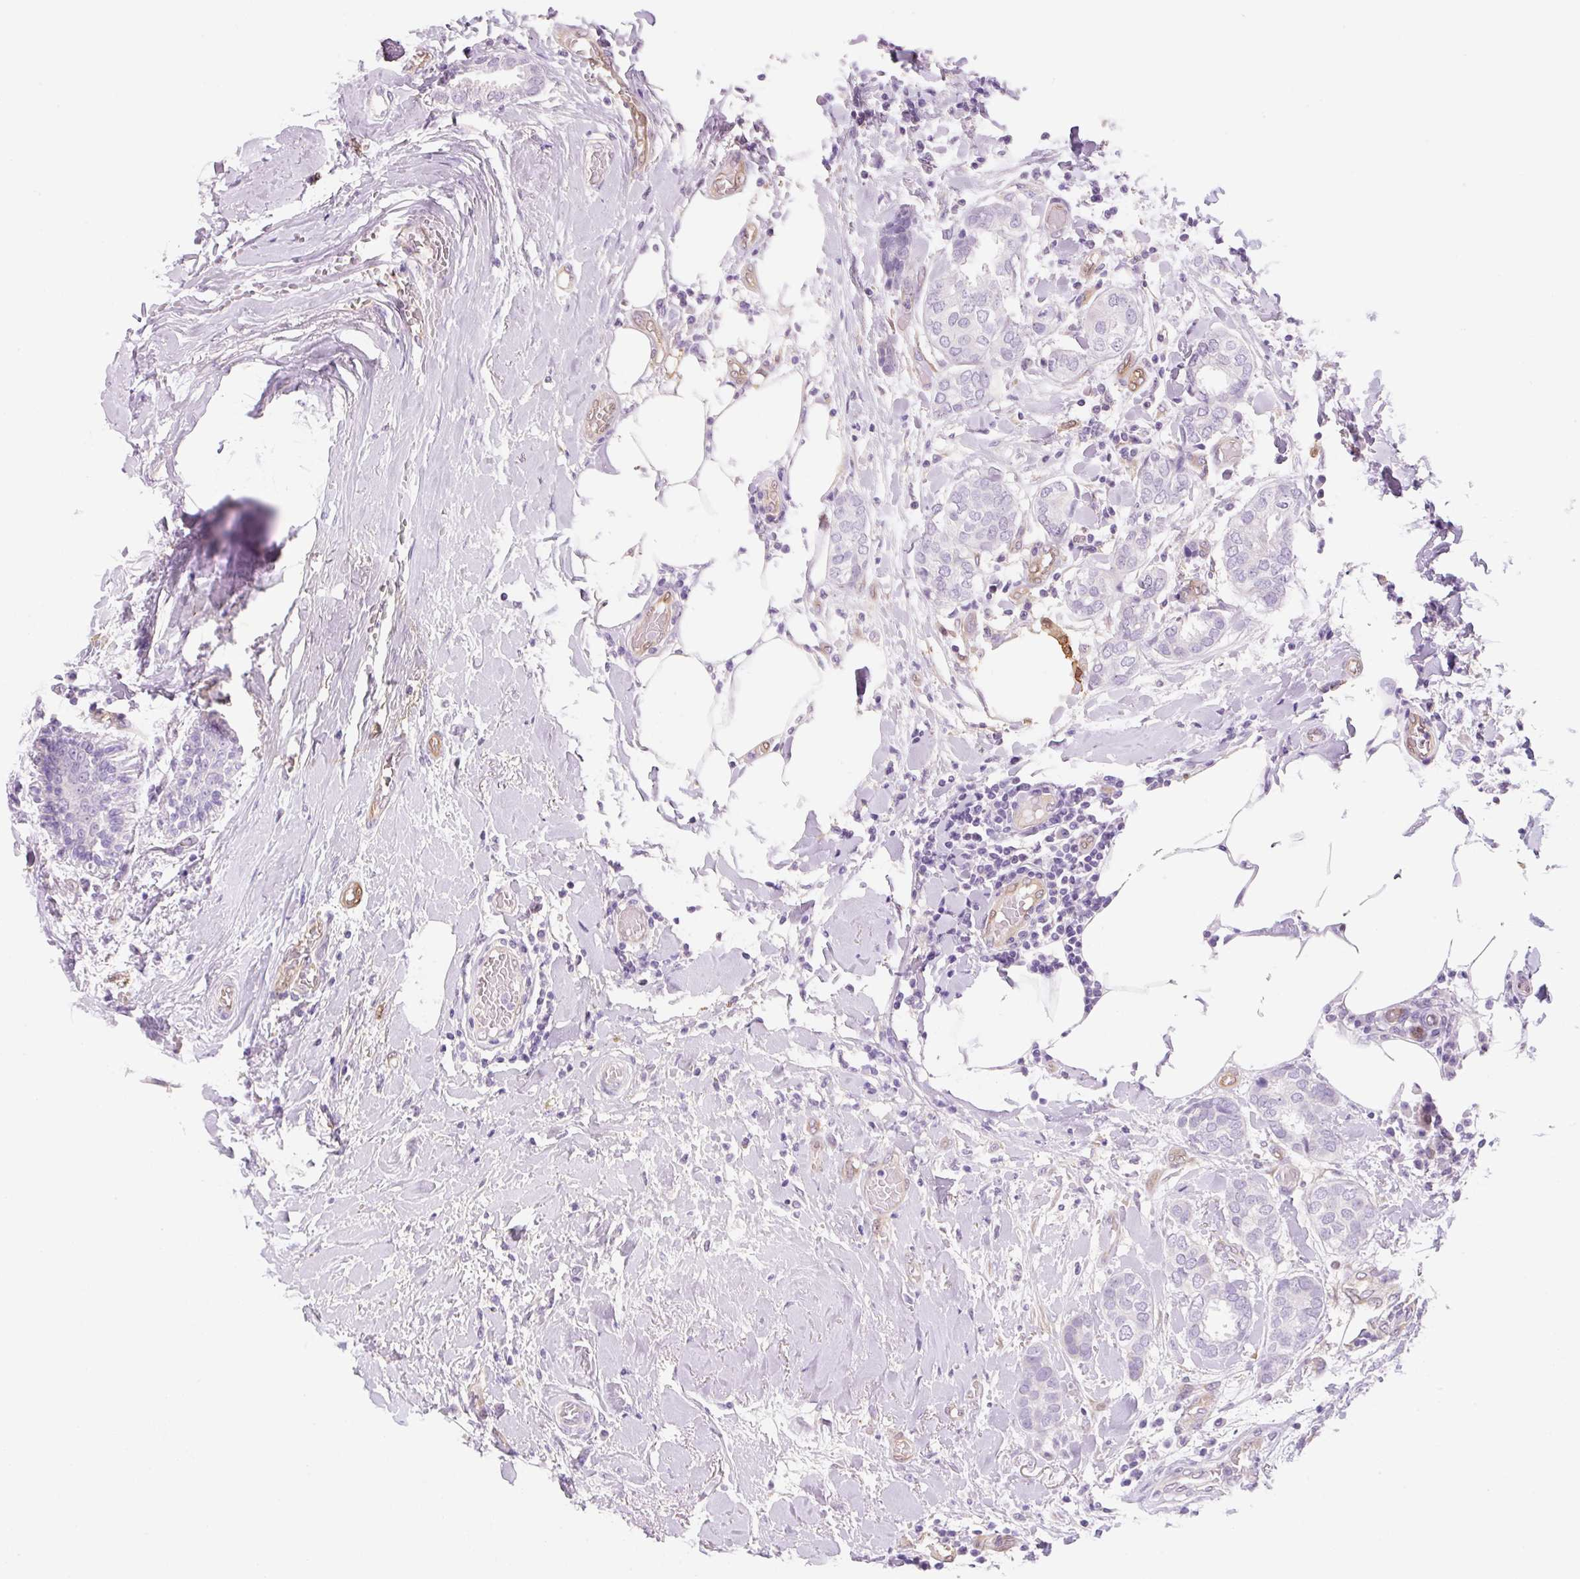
{"staining": {"intensity": "negative", "quantity": "none", "location": "none"}, "tissue": "breast cancer", "cell_type": "Tumor cells", "image_type": "cancer", "snomed": [{"axis": "morphology", "description": "Duct carcinoma"}, {"axis": "topography", "description": "Breast"}], "caption": "The histopathology image shows no significant expression in tumor cells of breast invasive ductal carcinoma. The staining was performed using DAB to visualize the protein expression in brown, while the nuclei were stained in blue with hematoxylin (Magnification: 20x).", "gene": "FABP5", "patient": {"sex": "female", "age": 73}}